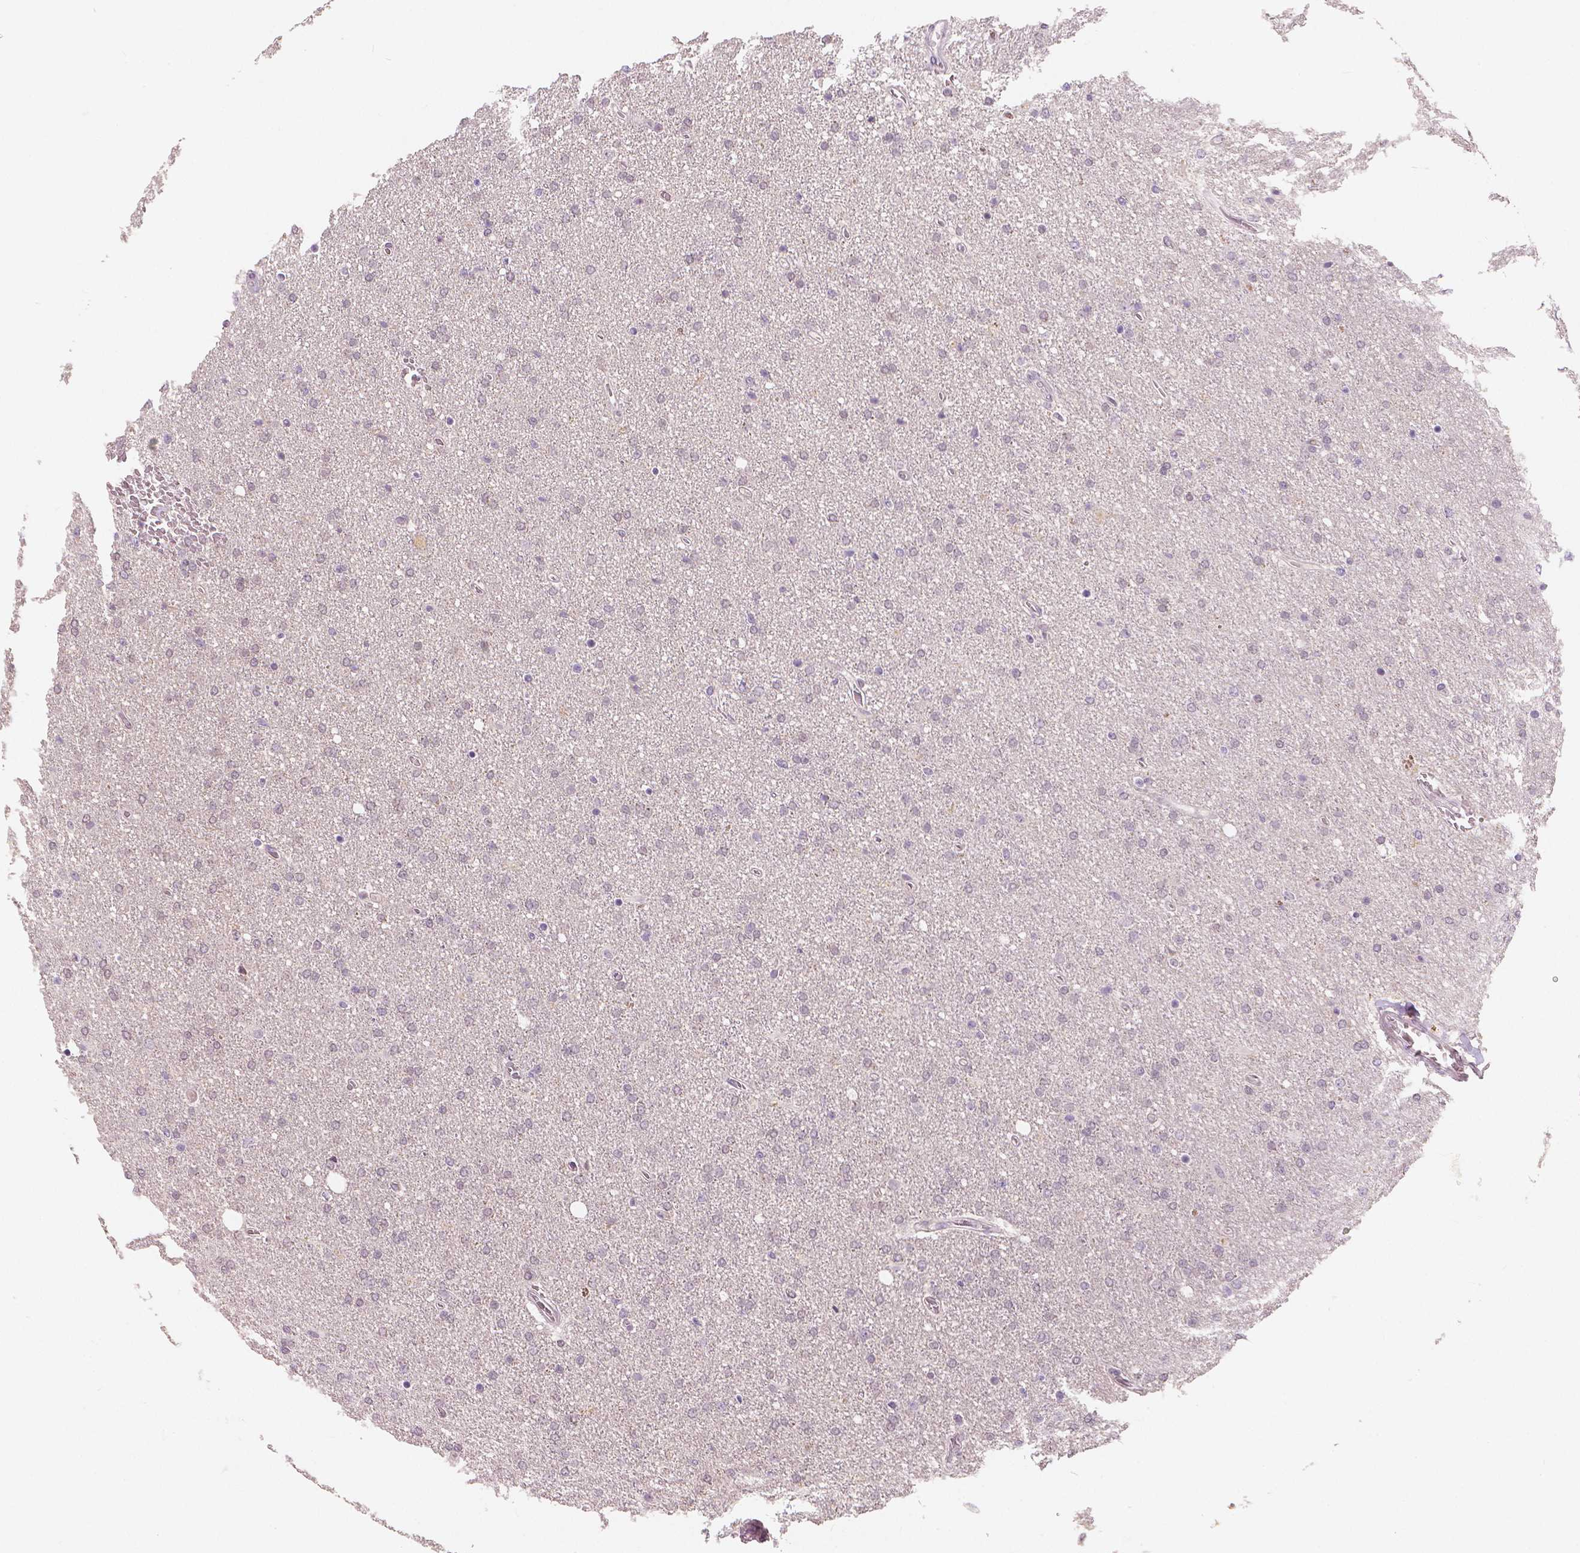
{"staining": {"intensity": "negative", "quantity": "none", "location": "none"}, "tissue": "glioma", "cell_type": "Tumor cells", "image_type": "cancer", "snomed": [{"axis": "morphology", "description": "Glioma, malignant, High grade"}, {"axis": "topography", "description": "Cerebral cortex"}], "caption": "High magnification brightfield microscopy of glioma stained with DAB (brown) and counterstained with hematoxylin (blue): tumor cells show no significant positivity.", "gene": "RNASE7", "patient": {"sex": "male", "age": 70}}